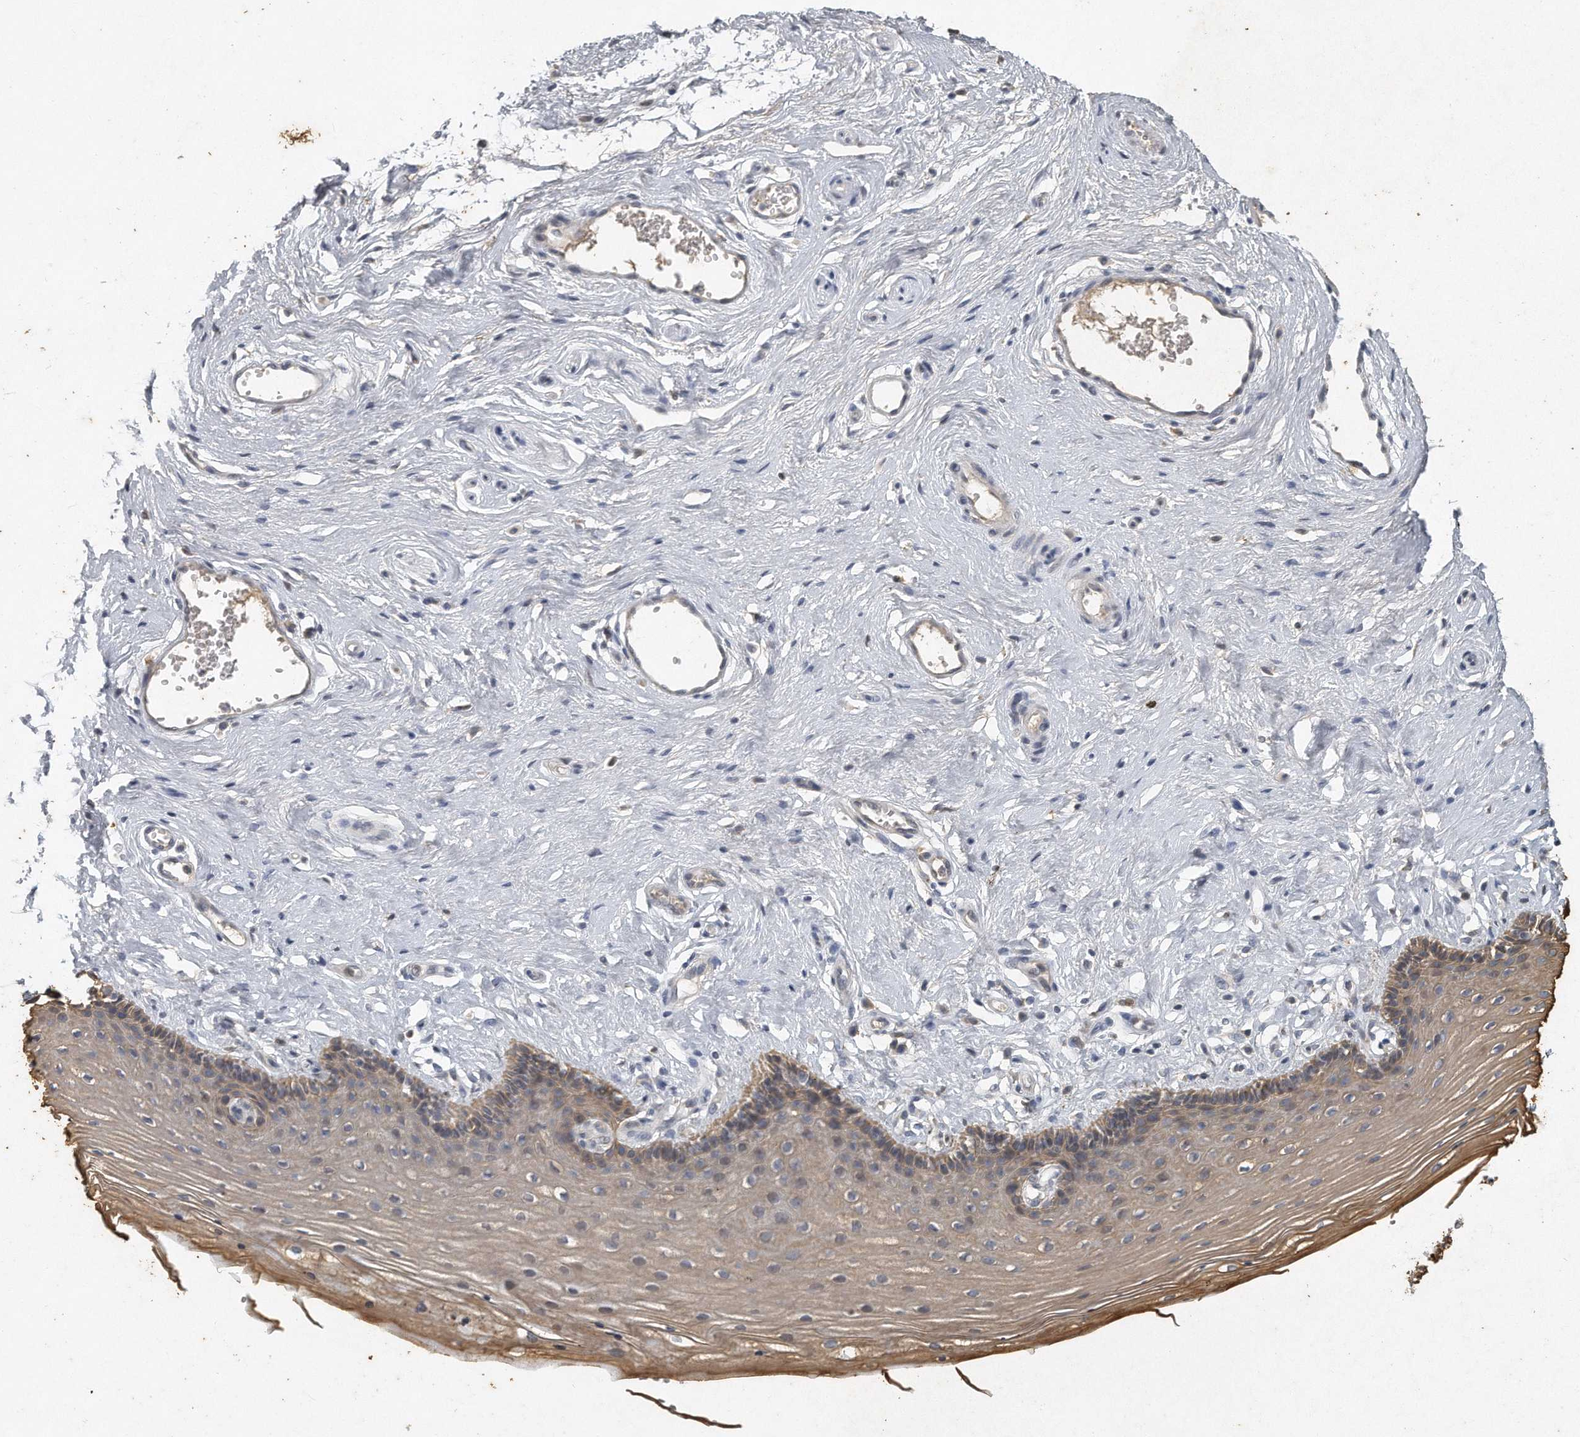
{"staining": {"intensity": "weak", "quantity": "25%-75%", "location": "cytoplasmic/membranous"}, "tissue": "vagina", "cell_type": "Squamous epithelial cells", "image_type": "normal", "snomed": [{"axis": "morphology", "description": "Normal tissue, NOS"}, {"axis": "topography", "description": "Vagina"}], "caption": "Immunohistochemical staining of benign vagina reveals 25%-75% levels of weak cytoplasmic/membranous protein expression in approximately 25%-75% of squamous epithelial cells. The staining was performed using DAB to visualize the protein expression in brown, while the nuclei were stained in blue with hematoxylin (Magnification: 20x).", "gene": "CAMK1", "patient": {"sex": "female", "age": 46}}